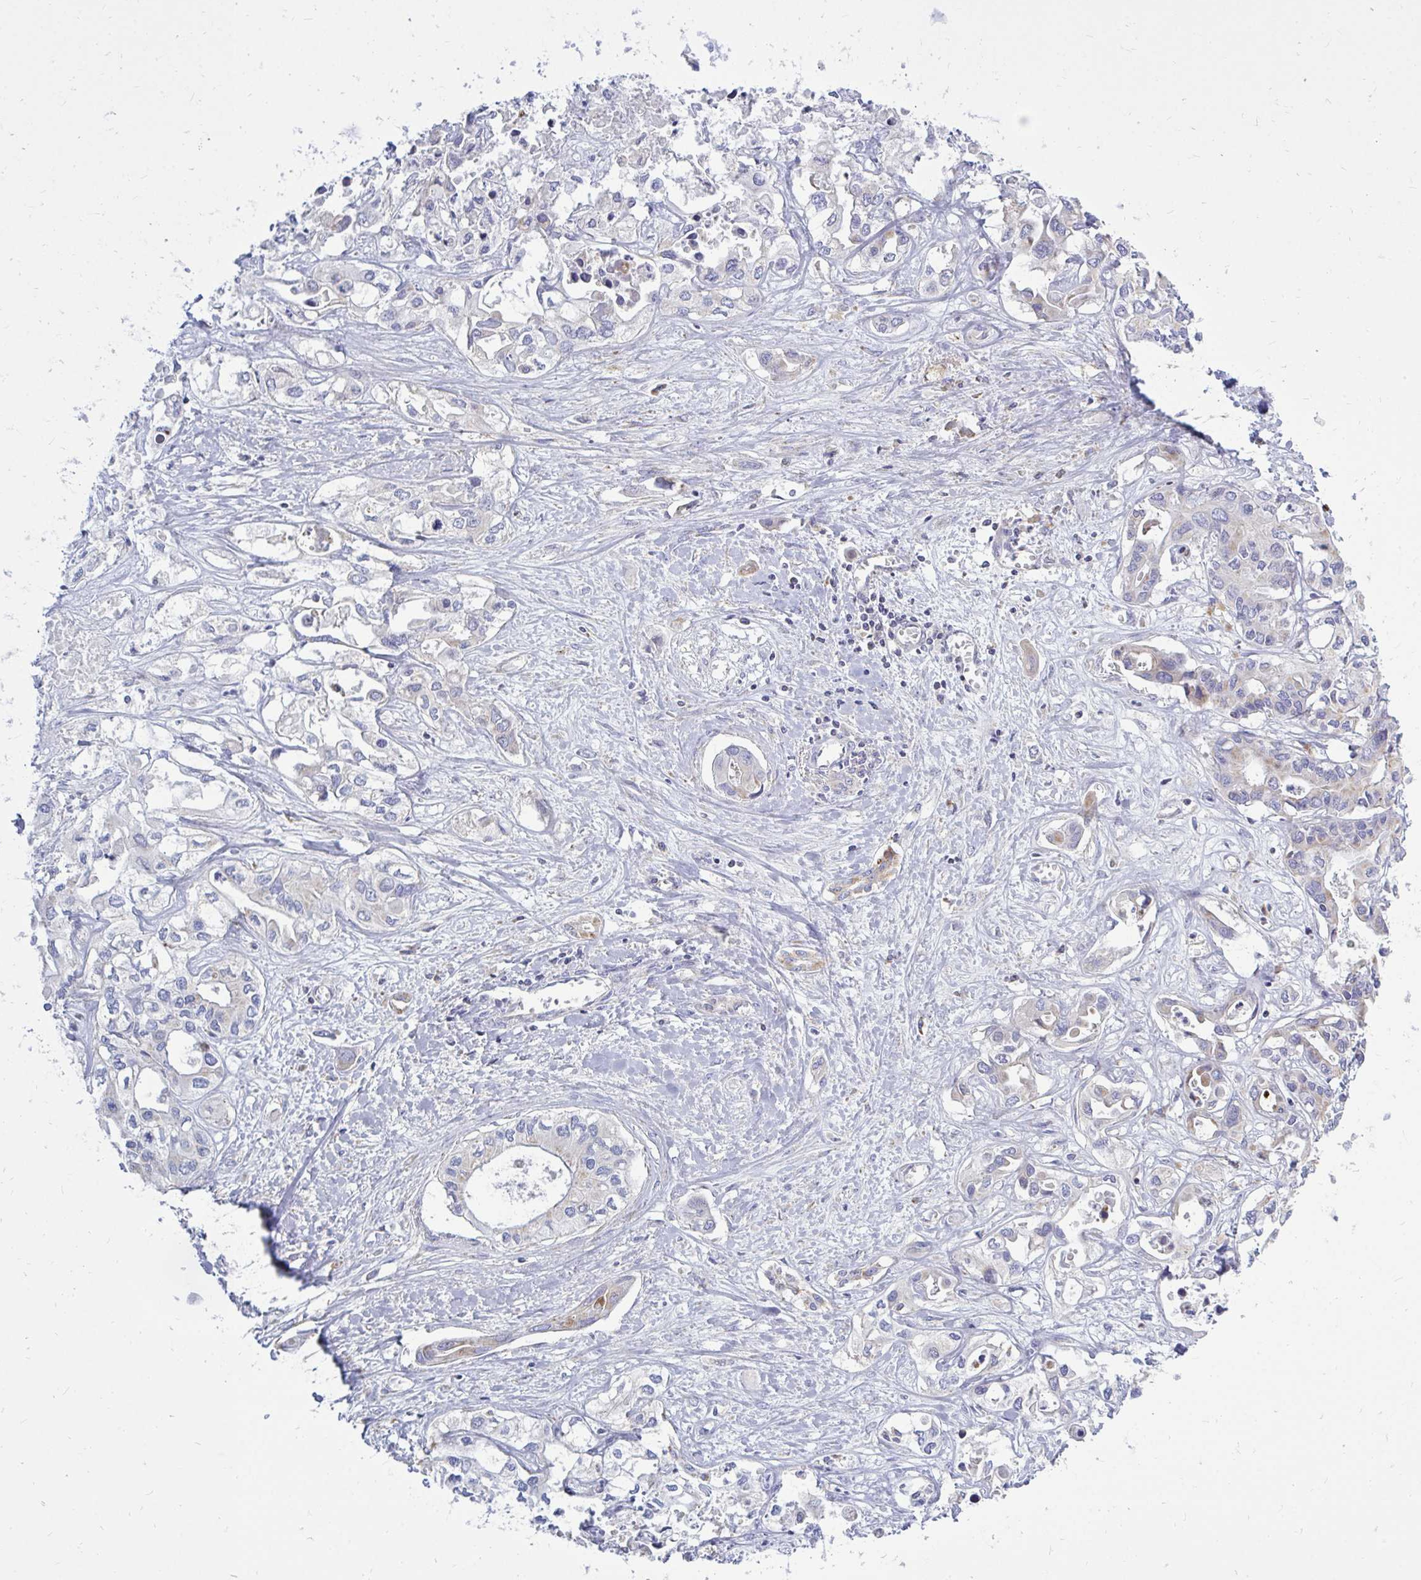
{"staining": {"intensity": "negative", "quantity": "none", "location": "none"}, "tissue": "liver cancer", "cell_type": "Tumor cells", "image_type": "cancer", "snomed": [{"axis": "morphology", "description": "Cholangiocarcinoma"}, {"axis": "topography", "description": "Liver"}], "caption": "This is an IHC image of human cholangiocarcinoma (liver). There is no staining in tumor cells.", "gene": "OR10R2", "patient": {"sex": "female", "age": 64}}